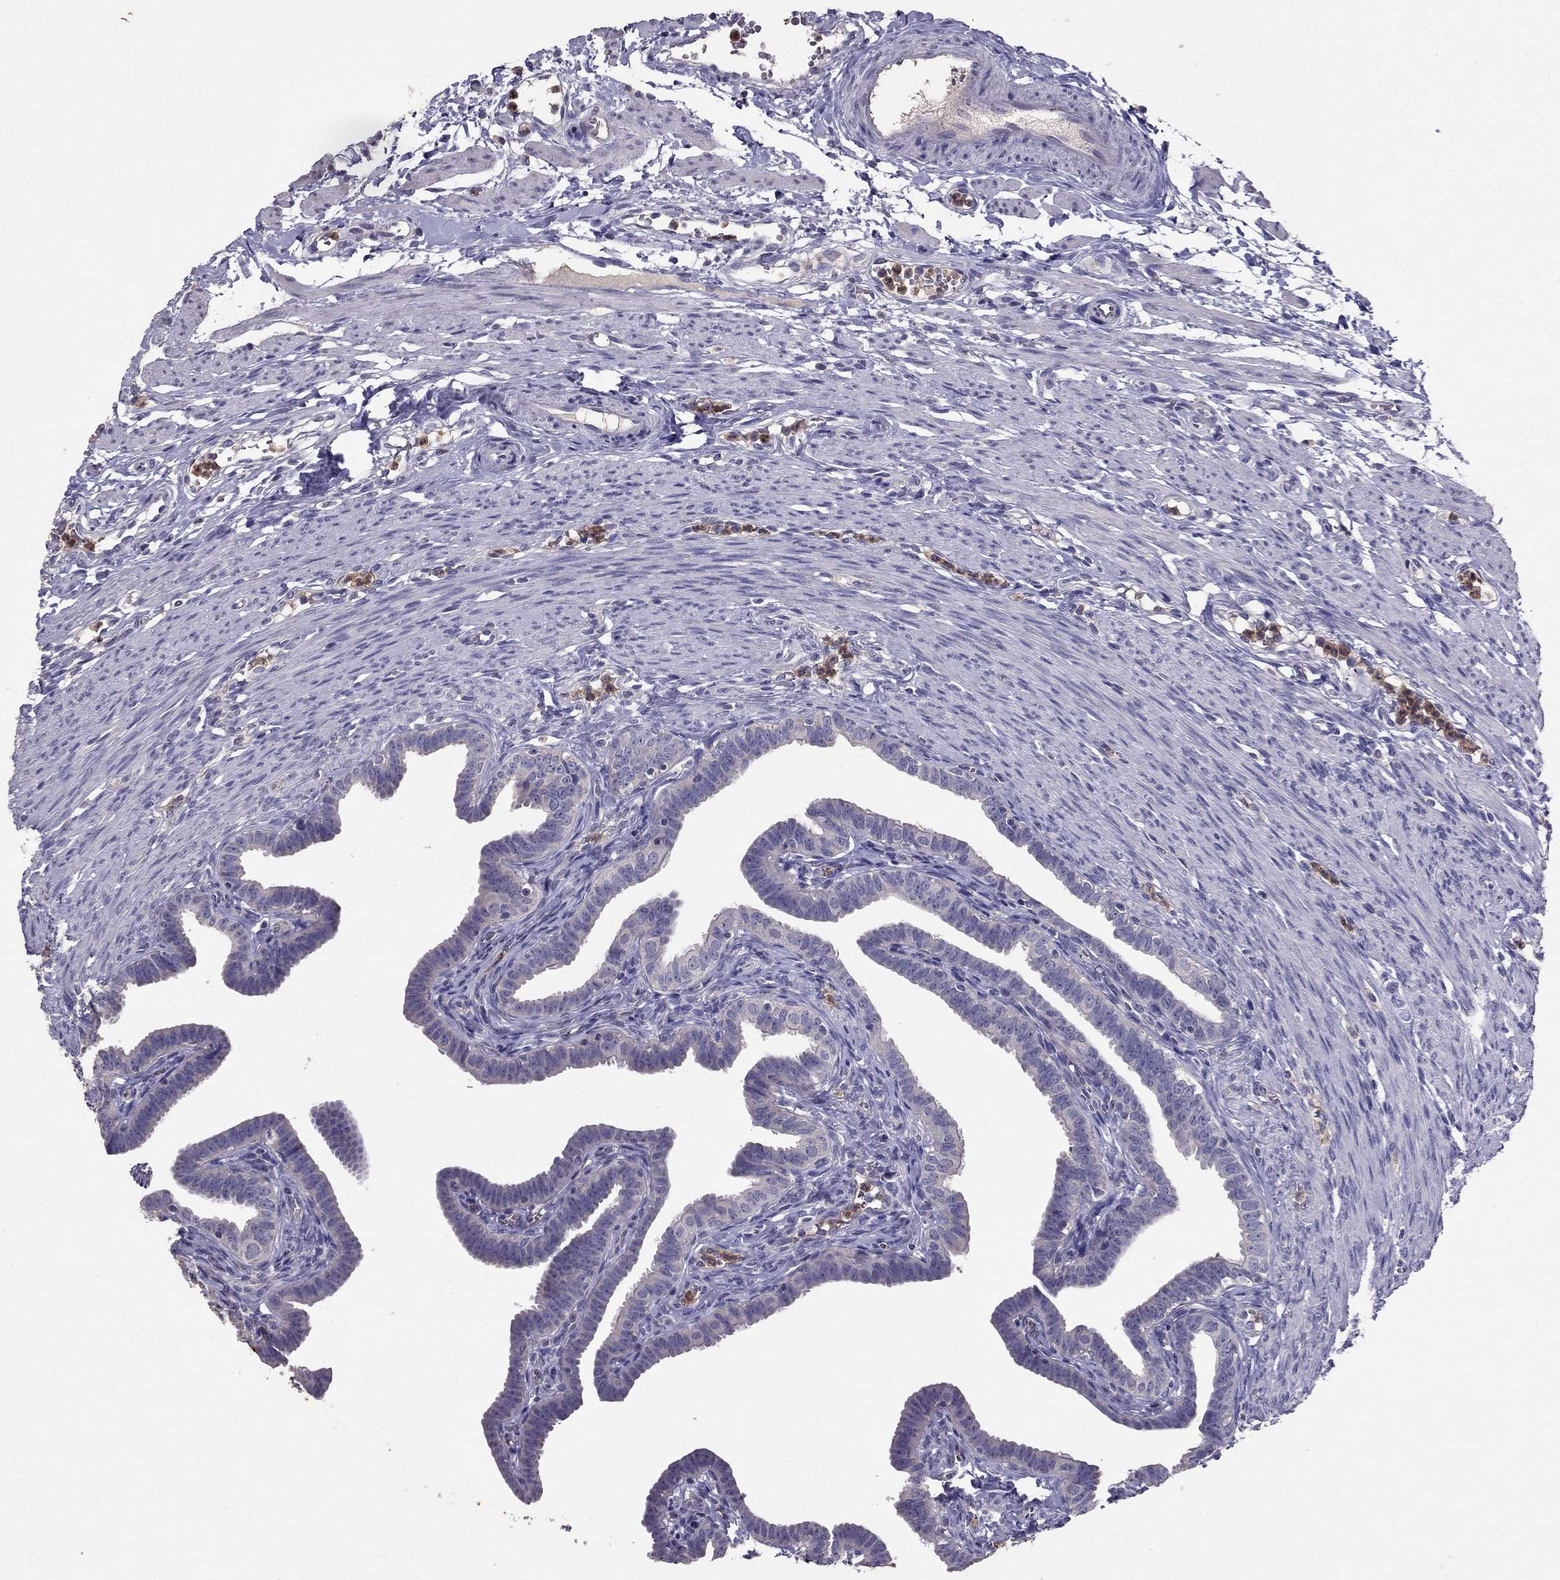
{"staining": {"intensity": "negative", "quantity": "none", "location": "none"}, "tissue": "fallopian tube", "cell_type": "Glandular cells", "image_type": "normal", "snomed": [{"axis": "morphology", "description": "Normal tissue, NOS"}, {"axis": "topography", "description": "Fallopian tube"}, {"axis": "topography", "description": "Ovary"}], "caption": "IHC of benign fallopian tube demonstrates no positivity in glandular cells. (DAB IHC with hematoxylin counter stain).", "gene": "RFLNB", "patient": {"sex": "female", "age": 33}}